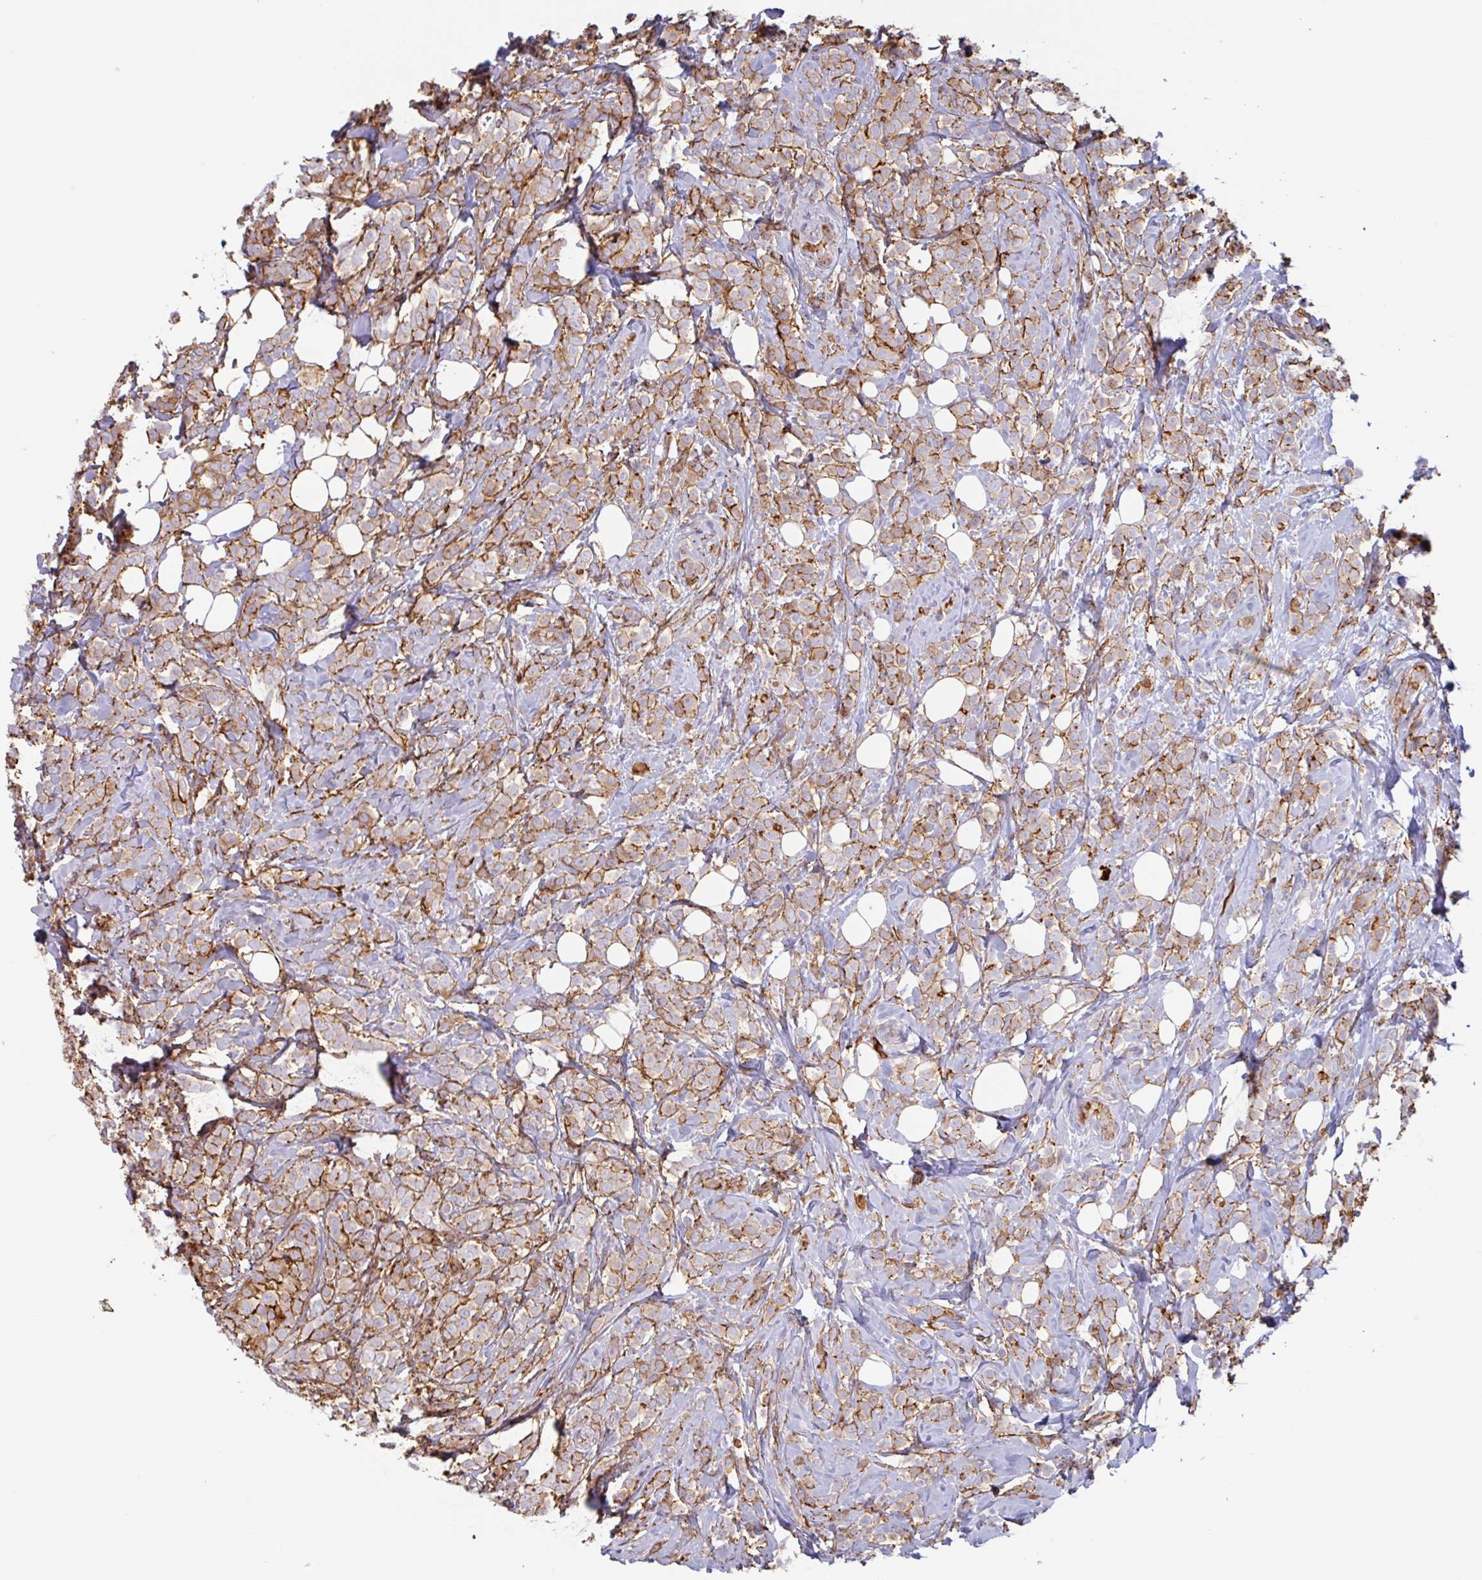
{"staining": {"intensity": "moderate", "quantity": ">75%", "location": "cytoplasmic/membranous"}, "tissue": "breast cancer", "cell_type": "Tumor cells", "image_type": "cancer", "snomed": [{"axis": "morphology", "description": "Lobular carcinoma"}, {"axis": "topography", "description": "Breast"}], "caption": "A histopathology image of human lobular carcinoma (breast) stained for a protein shows moderate cytoplasmic/membranous brown staining in tumor cells.", "gene": "MYH10", "patient": {"sex": "female", "age": 49}}